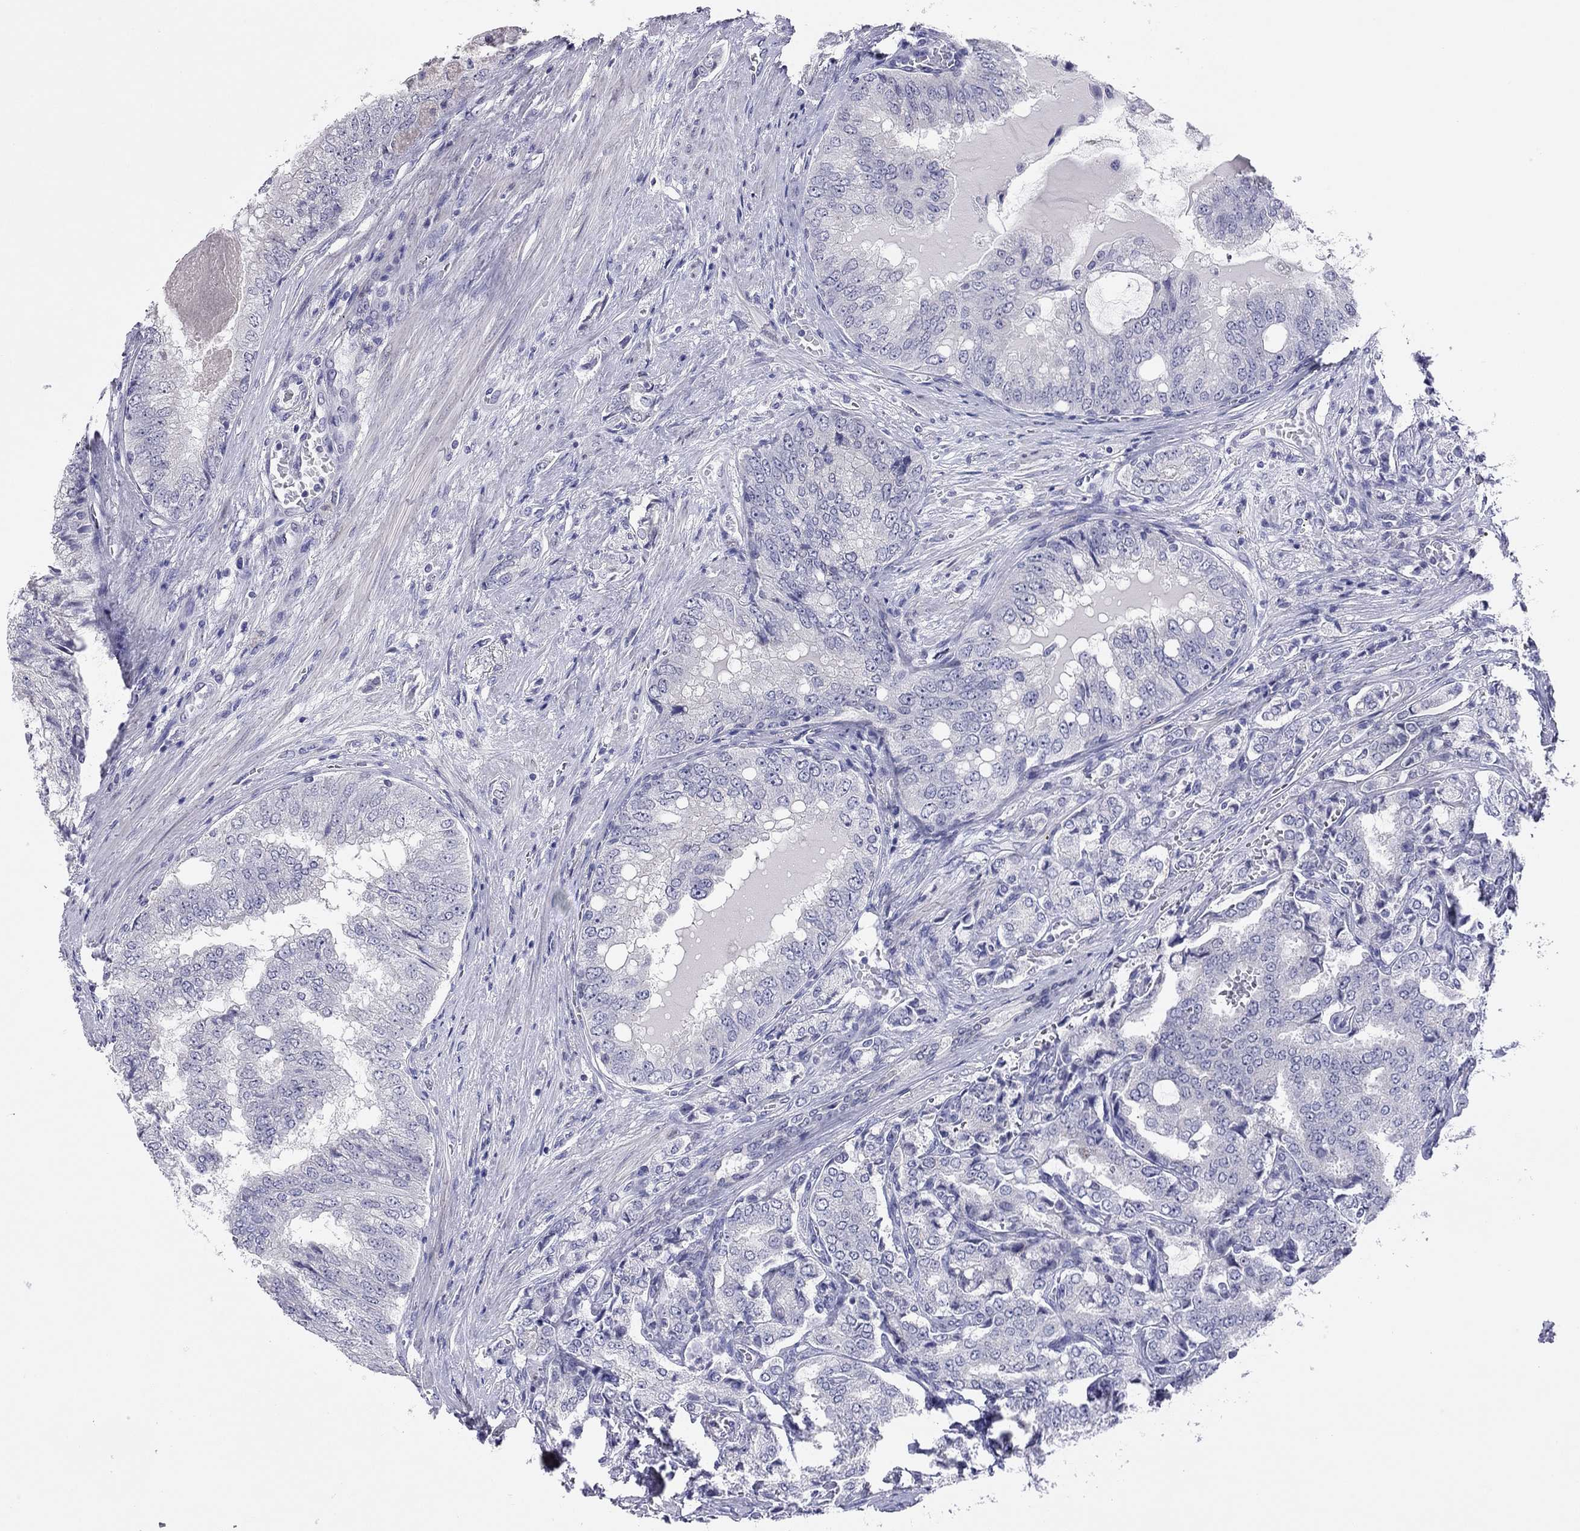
{"staining": {"intensity": "negative", "quantity": "none", "location": "none"}, "tissue": "prostate cancer", "cell_type": "Tumor cells", "image_type": "cancer", "snomed": [{"axis": "morphology", "description": "Adenocarcinoma, NOS"}, {"axis": "topography", "description": "Prostate"}], "caption": "Histopathology image shows no protein expression in tumor cells of prostate cancer tissue.", "gene": "ARMC12", "patient": {"sex": "male", "age": 65}}